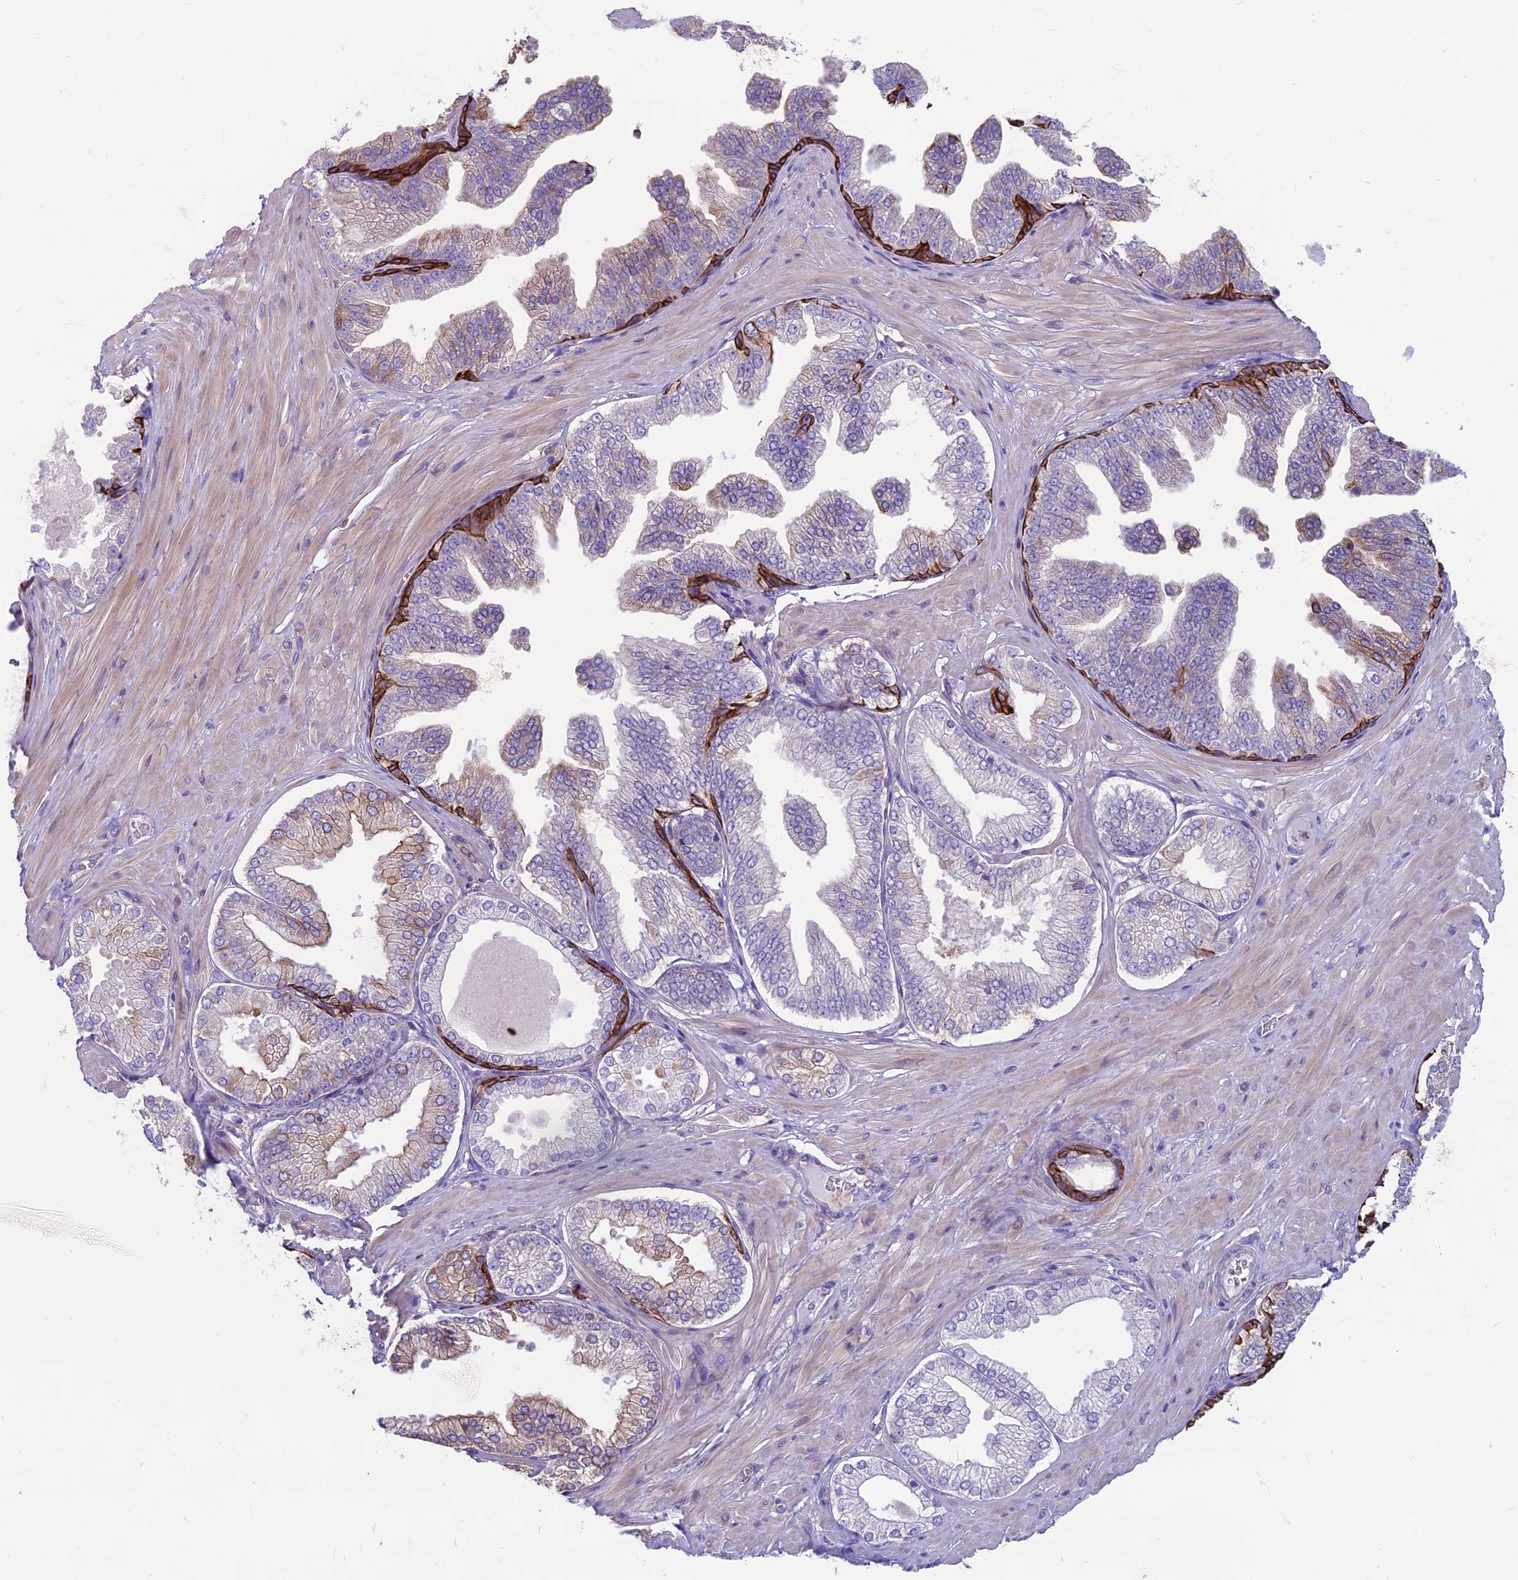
{"staining": {"intensity": "negative", "quantity": "none", "location": "none"}, "tissue": "soft tissue", "cell_type": "Fibroblasts", "image_type": "normal", "snomed": [{"axis": "morphology", "description": "Normal tissue, NOS"}, {"axis": "morphology", "description": "Adenocarcinoma, Low grade"}, {"axis": "topography", "description": "Prostate"}, {"axis": "topography", "description": "Peripheral nerve tissue"}], "caption": "Fibroblasts show no significant protein expression in benign soft tissue. Nuclei are stained in blue.", "gene": "CDAN1", "patient": {"sex": "male", "age": 63}}